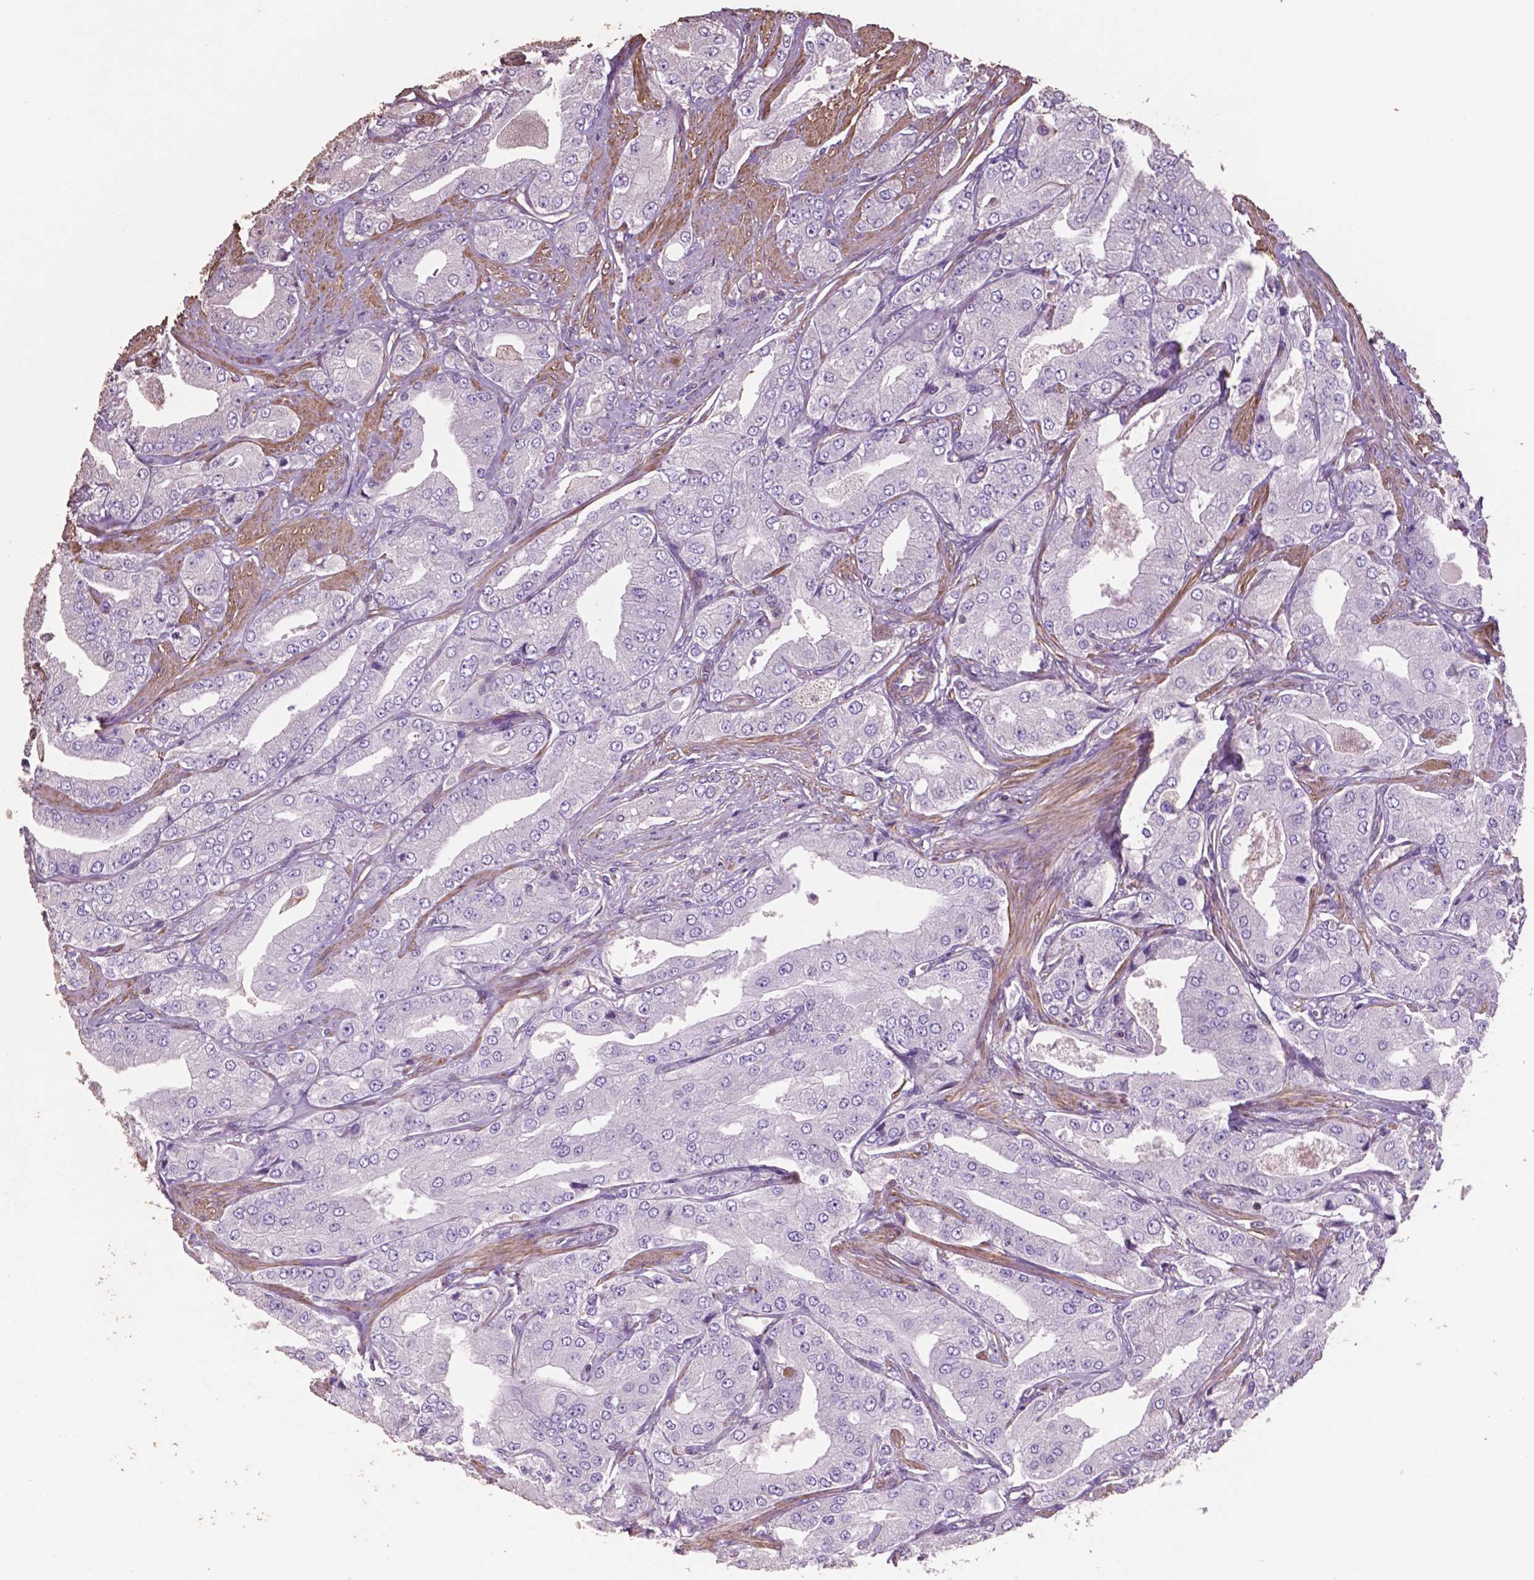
{"staining": {"intensity": "negative", "quantity": "none", "location": "none"}, "tissue": "prostate cancer", "cell_type": "Tumor cells", "image_type": "cancer", "snomed": [{"axis": "morphology", "description": "Adenocarcinoma, Low grade"}, {"axis": "topography", "description": "Prostate"}], "caption": "Micrograph shows no significant protein positivity in tumor cells of prostate cancer.", "gene": "COMMD4", "patient": {"sex": "male", "age": 60}}